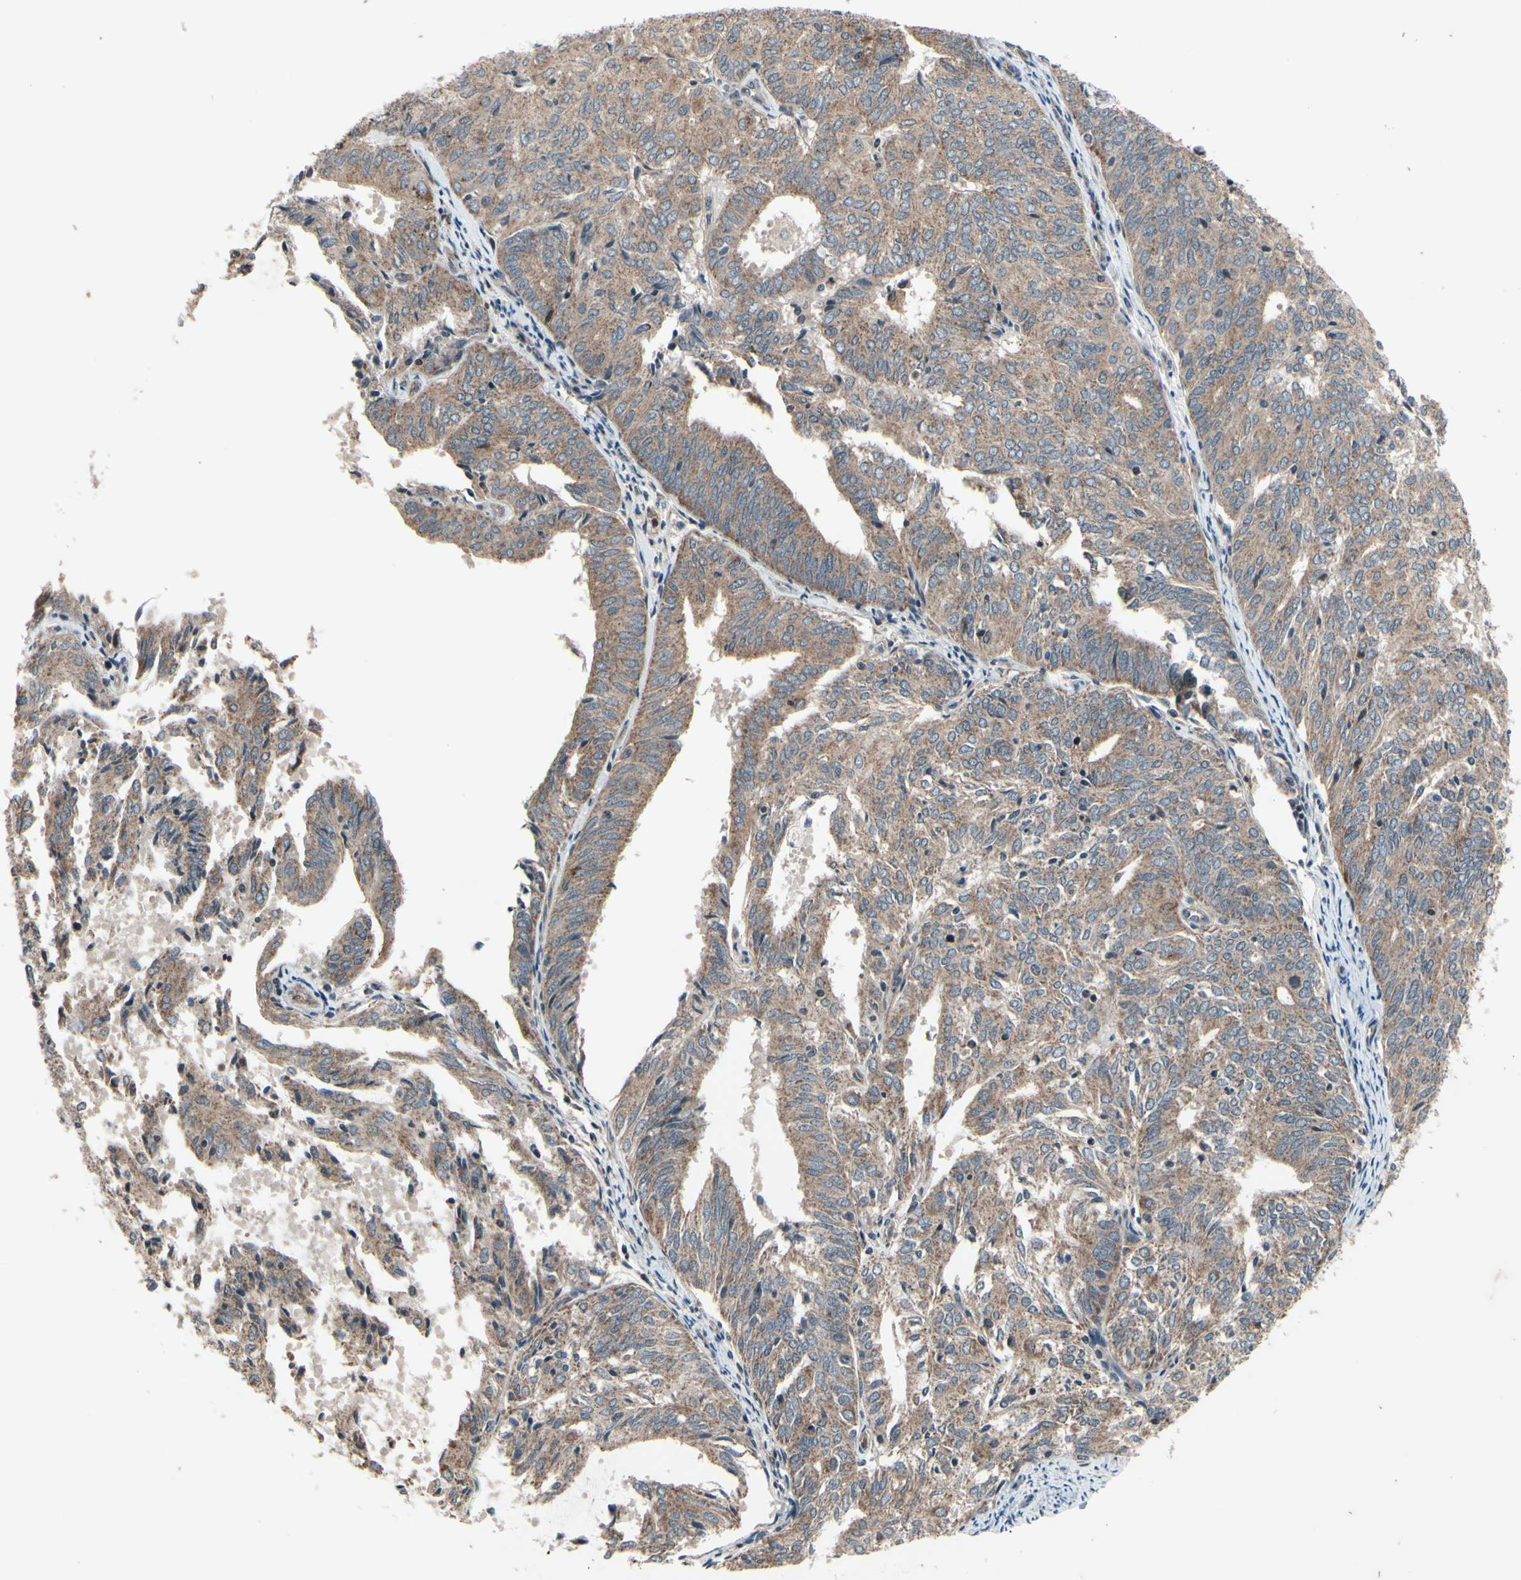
{"staining": {"intensity": "moderate", "quantity": ">75%", "location": "cytoplasmic/membranous"}, "tissue": "endometrial cancer", "cell_type": "Tumor cells", "image_type": "cancer", "snomed": [{"axis": "morphology", "description": "Adenocarcinoma, NOS"}, {"axis": "topography", "description": "Uterus"}], "caption": "Protein expression analysis of endometrial cancer demonstrates moderate cytoplasmic/membranous positivity in about >75% of tumor cells.", "gene": "MBTPS2", "patient": {"sex": "female", "age": 60}}